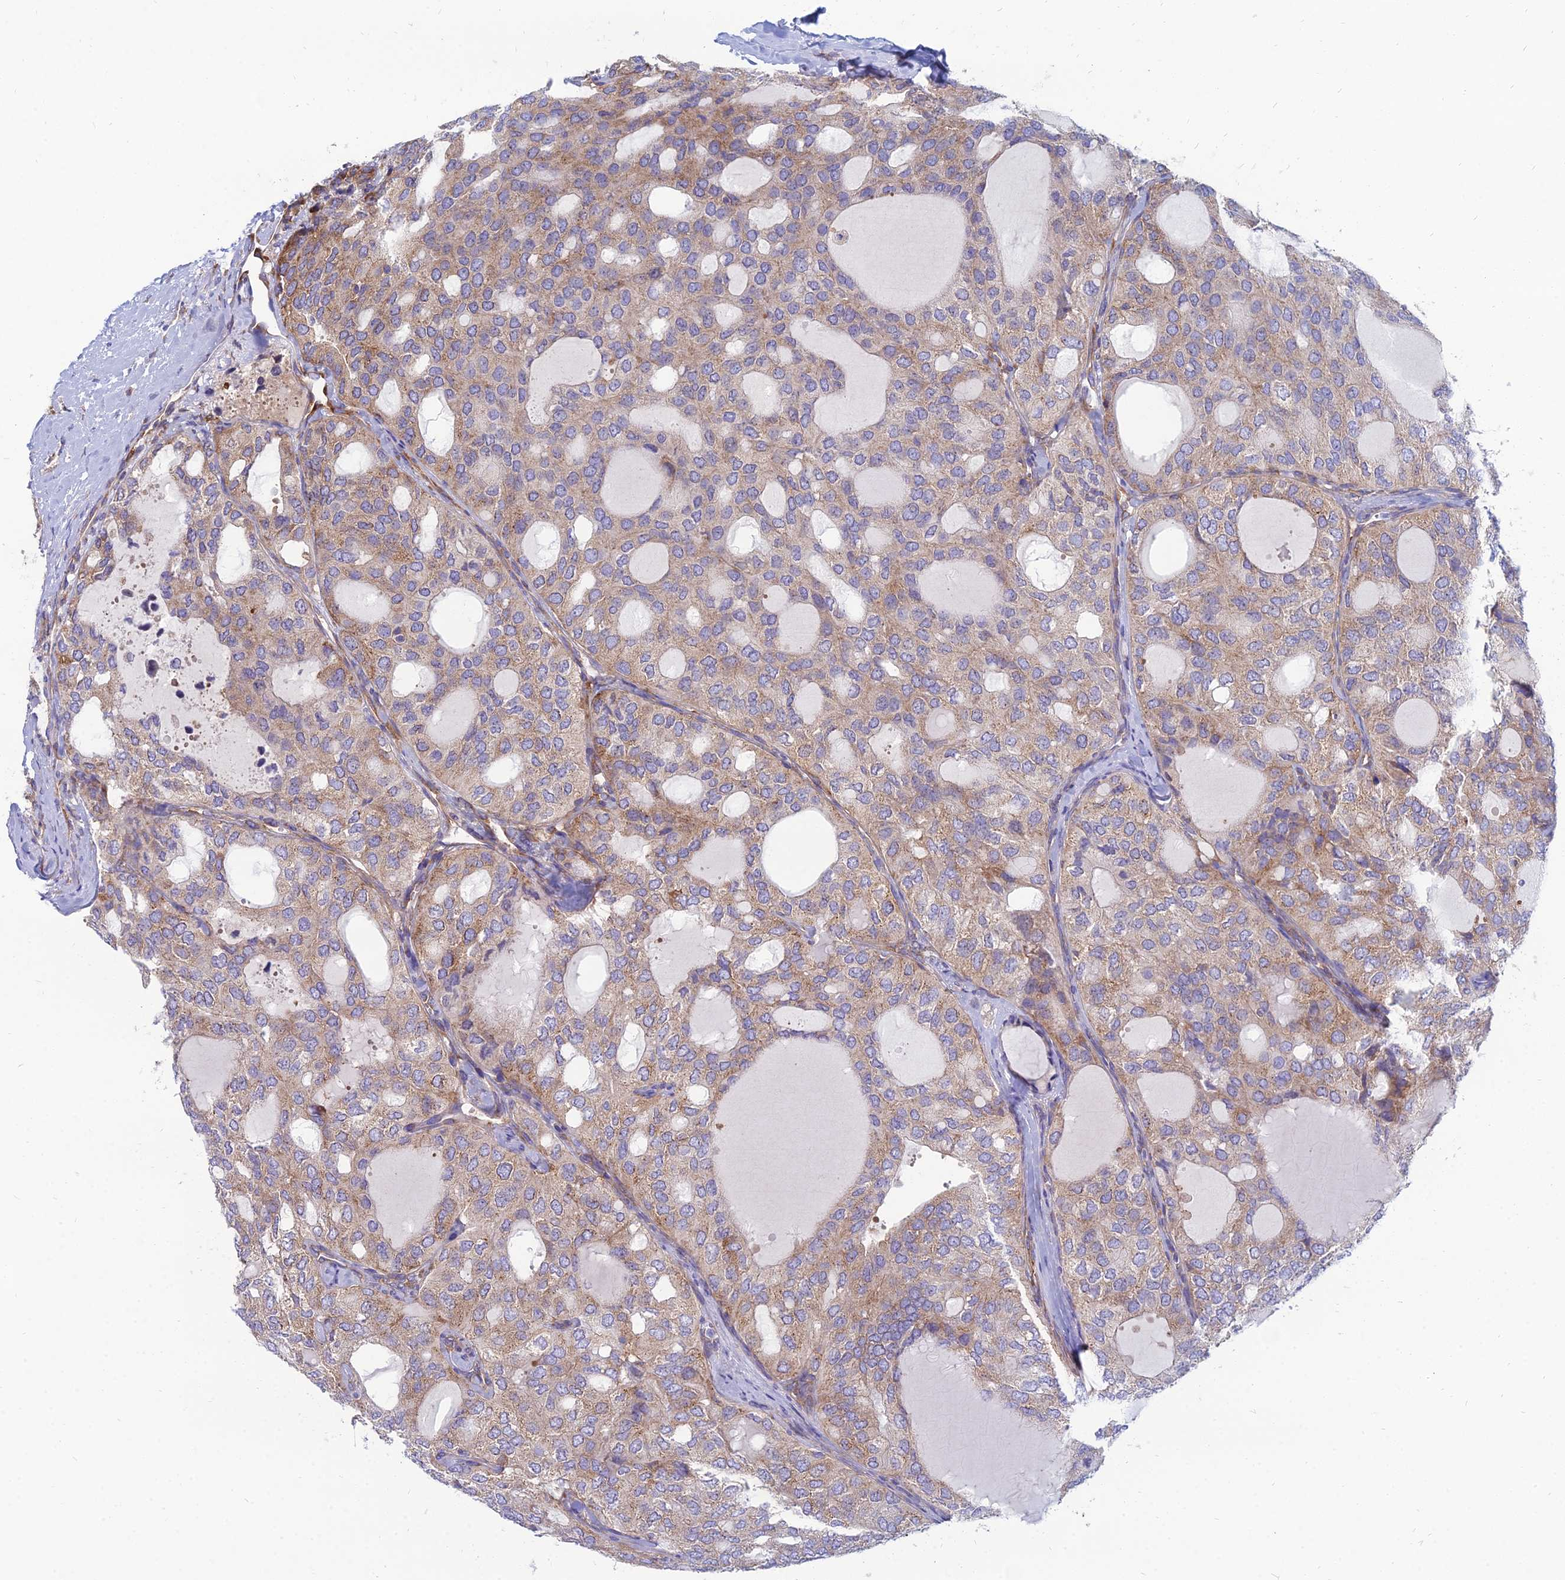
{"staining": {"intensity": "moderate", "quantity": ">75%", "location": "cytoplasmic/membranous"}, "tissue": "thyroid cancer", "cell_type": "Tumor cells", "image_type": "cancer", "snomed": [{"axis": "morphology", "description": "Follicular adenoma carcinoma, NOS"}, {"axis": "topography", "description": "Thyroid gland"}], "caption": "Immunohistochemistry (IHC) staining of thyroid cancer, which demonstrates medium levels of moderate cytoplasmic/membranous expression in about >75% of tumor cells indicating moderate cytoplasmic/membranous protein expression. The staining was performed using DAB (3,3'-diaminobenzidine) (brown) for protein detection and nuclei were counterstained in hematoxylin (blue).", "gene": "TXLNA", "patient": {"sex": "male", "age": 75}}